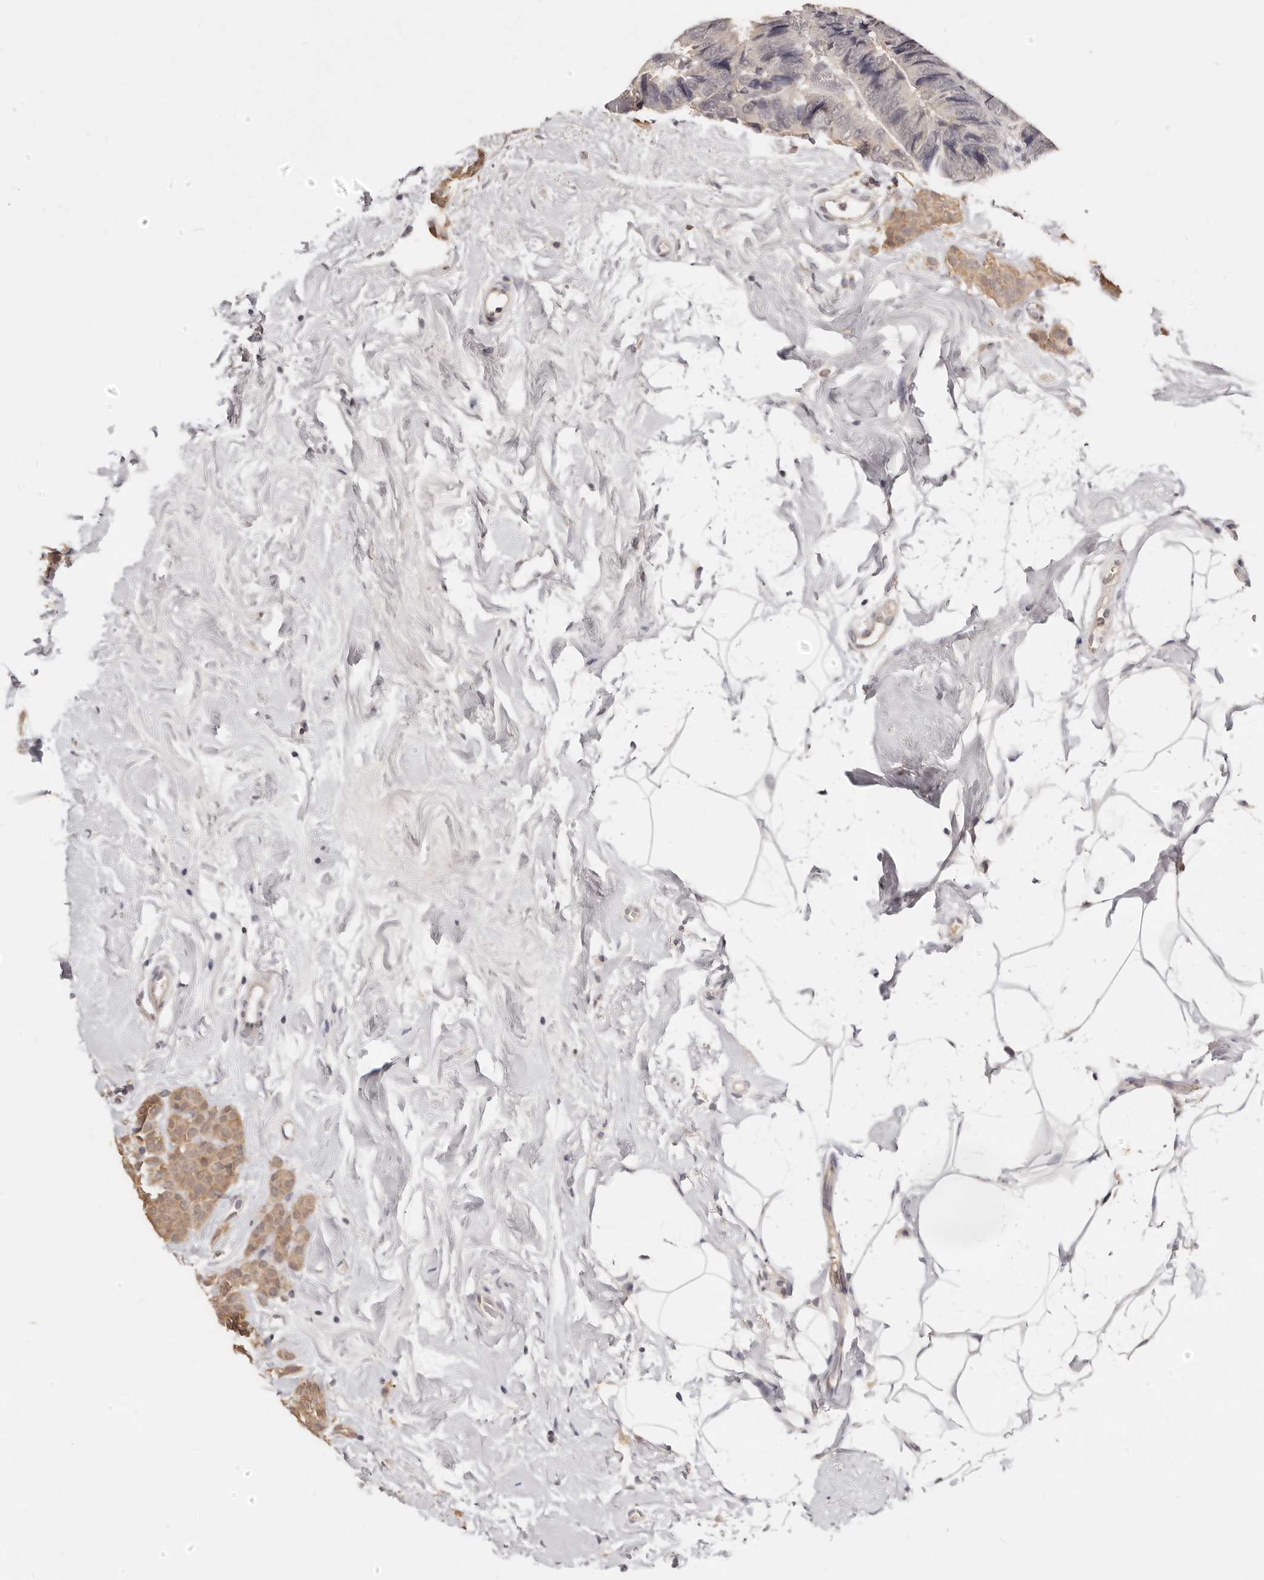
{"staining": {"intensity": "moderate", "quantity": ">75%", "location": "cytoplasmic/membranous"}, "tissue": "breast cancer", "cell_type": "Tumor cells", "image_type": "cancer", "snomed": [{"axis": "morphology", "description": "Lobular carcinoma, in situ"}, {"axis": "morphology", "description": "Lobular carcinoma"}, {"axis": "topography", "description": "Breast"}], "caption": "Breast cancer stained with a brown dye displays moderate cytoplasmic/membranous positive positivity in about >75% of tumor cells.", "gene": "TSPAN13", "patient": {"sex": "female", "age": 41}}